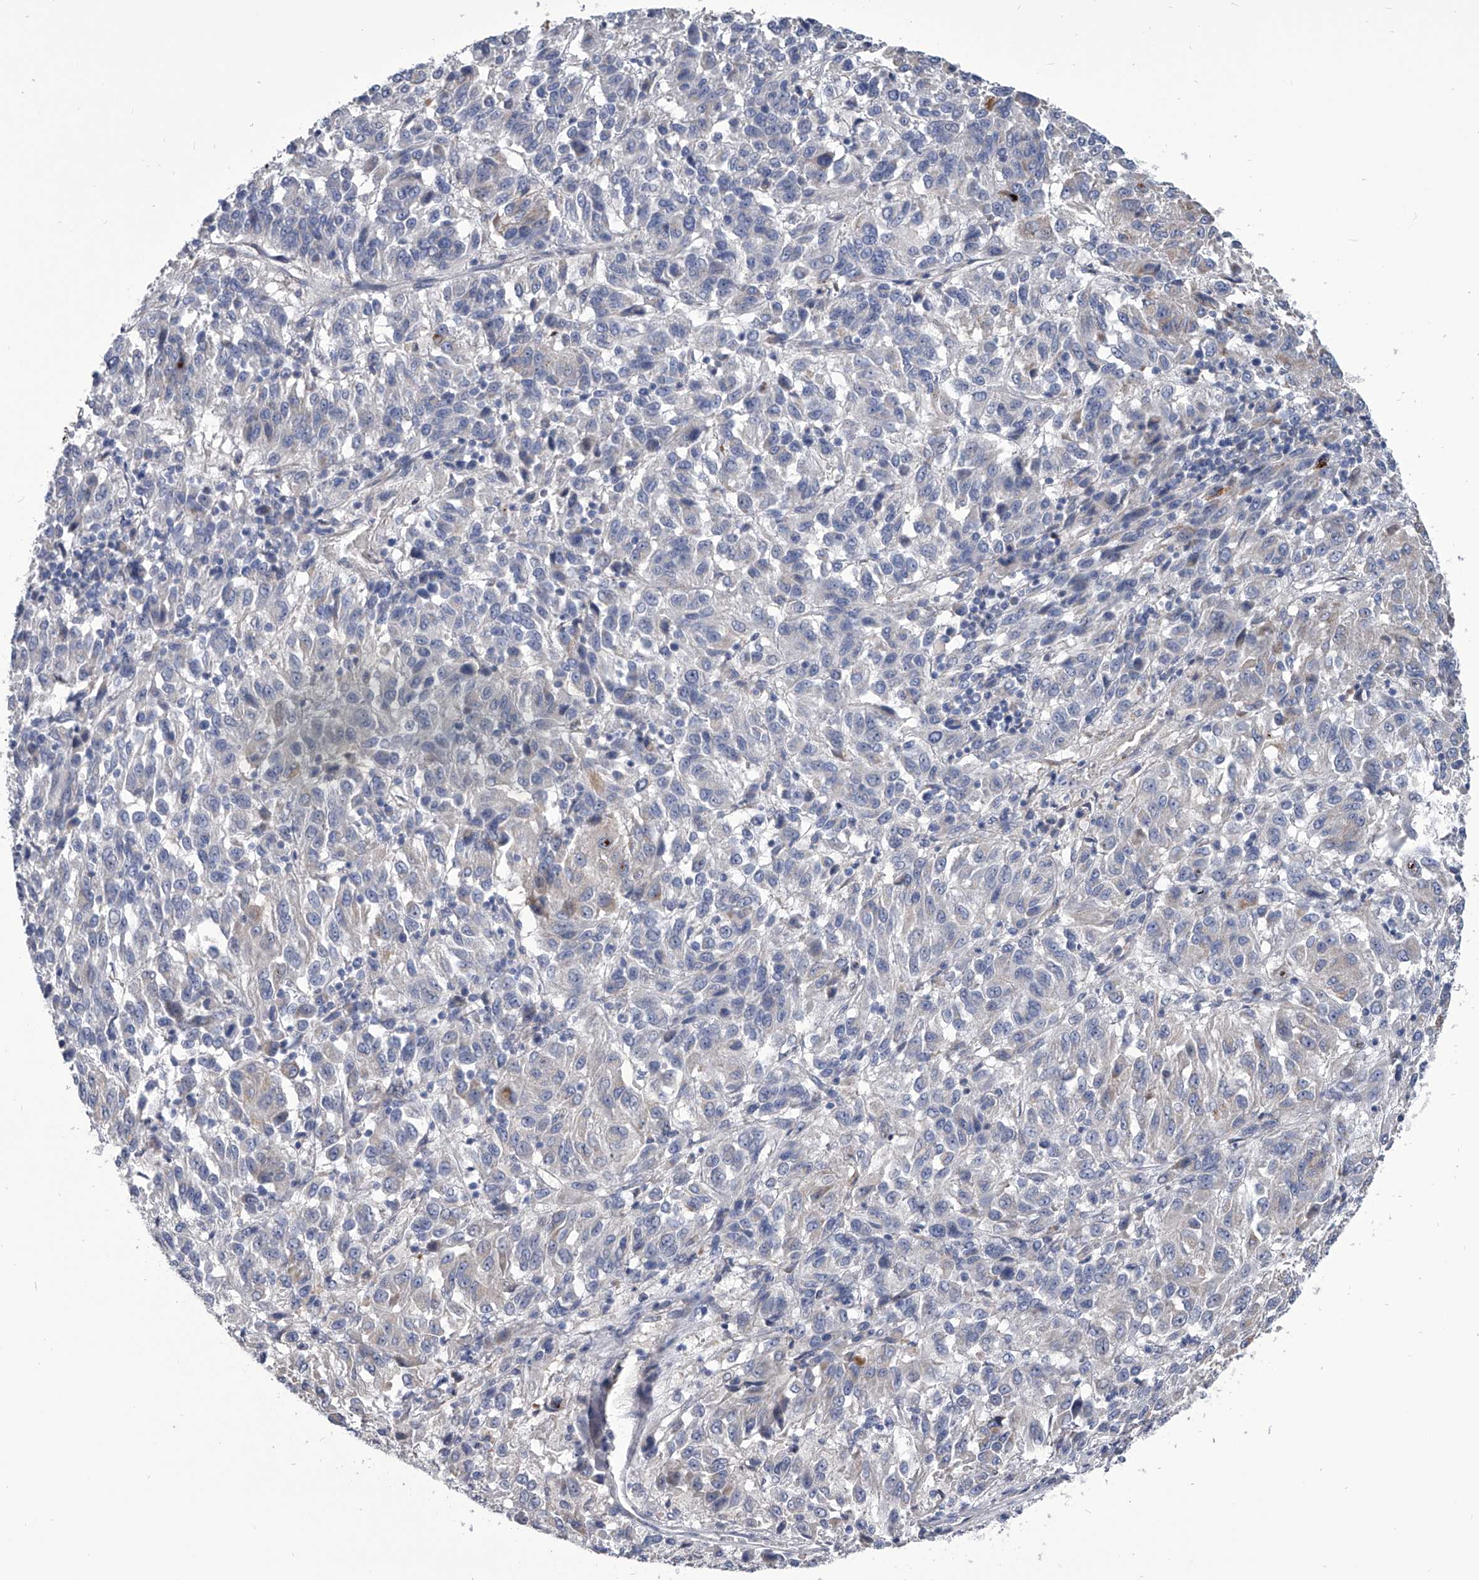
{"staining": {"intensity": "negative", "quantity": "none", "location": "none"}, "tissue": "melanoma", "cell_type": "Tumor cells", "image_type": "cancer", "snomed": [{"axis": "morphology", "description": "Malignant melanoma, Metastatic site"}, {"axis": "topography", "description": "Lung"}], "caption": "Immunohistochemistry (IHC) photomicrograph of human melanoma stained for a protein (brown), which demonstrates no positivity in tumor cells. (DAB IHC with hematoxylin counter stain).", "gene": "SPP1", "patient": {"sex": "male", "age": 64}}